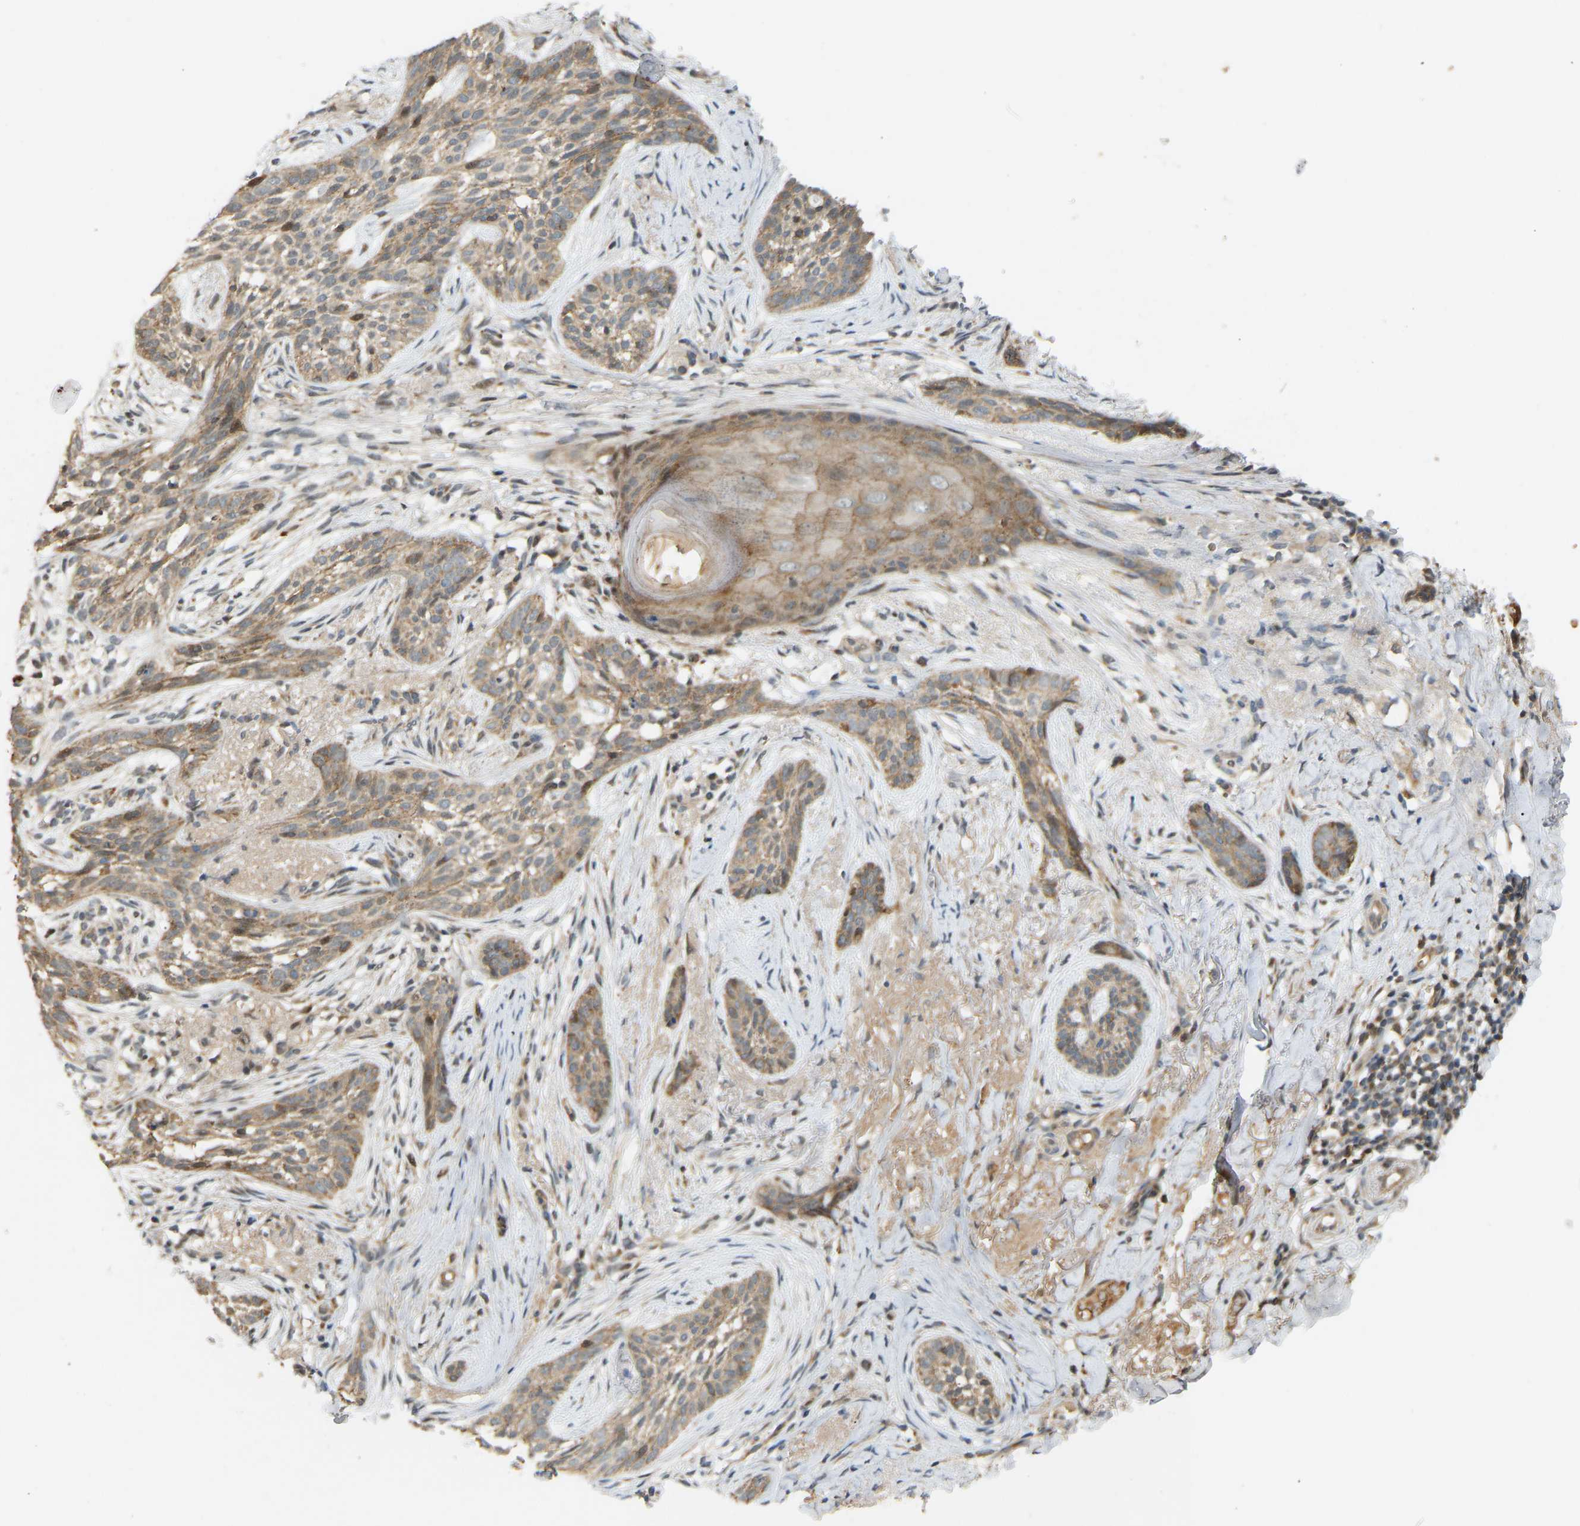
{"staining": {"intensity": "weak", "quantity": ">75%", "location": "cytoplasmic/membranous"}, "tissue": "skin cancer", "cell_type": "Tumor cells", "image_type": "cancer", "snomed": [{"axis": "morphology", "description": "Basal cell carcinoma"}, {"axis": "topography", "description": "Skin"}], "caption": "Tumor cells demonstrate weak cytoplasmic/membranous expression in approximately >75% of cells in basal cell carcinoma (skin).", "gene": "PTCD1", "patient": {"sex": "female", "age": 88}}